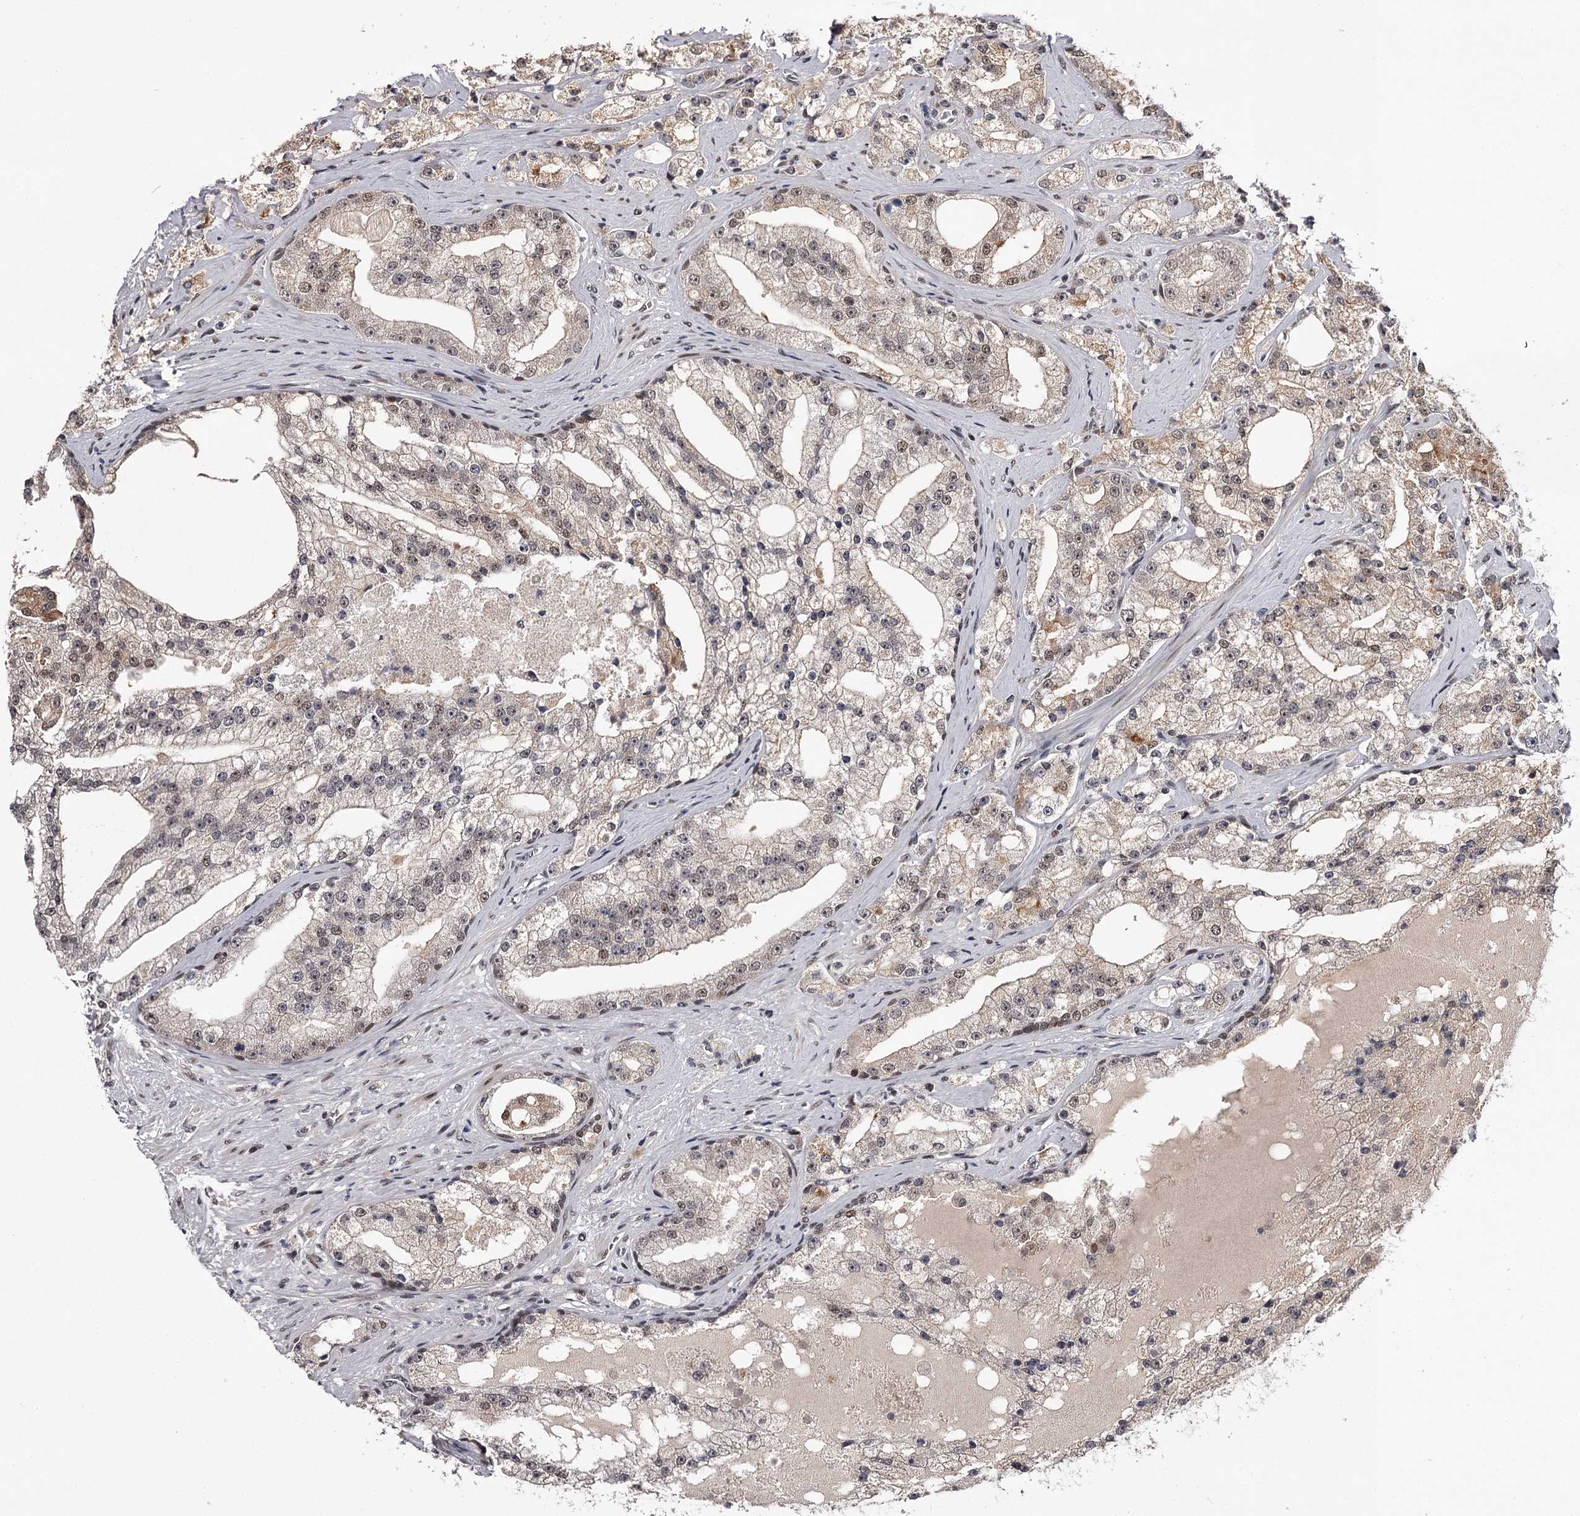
{"staining": {"intensity": "moderate", "quantity": "25%-75%", "location": "nuclear"}, "tissue": "prostate cancer", "cell_type": "Tumor cells", "image_type": "cancer", "snomed": [{"axis": "morphology", "description": "Adenocarcinoma, High grade"}, {"axis": "topography", "description": "Prostate"}], "caption": "Approximately 25%-75% of tumor cells in human prostate cancer (high-grade adenocarcinoma) demonstrate moderate nuclear protein positivity as visualized by brown immunohistochemical staining.", "gene": "TTC33", "patient": {"sex": "male", "age": 64}}